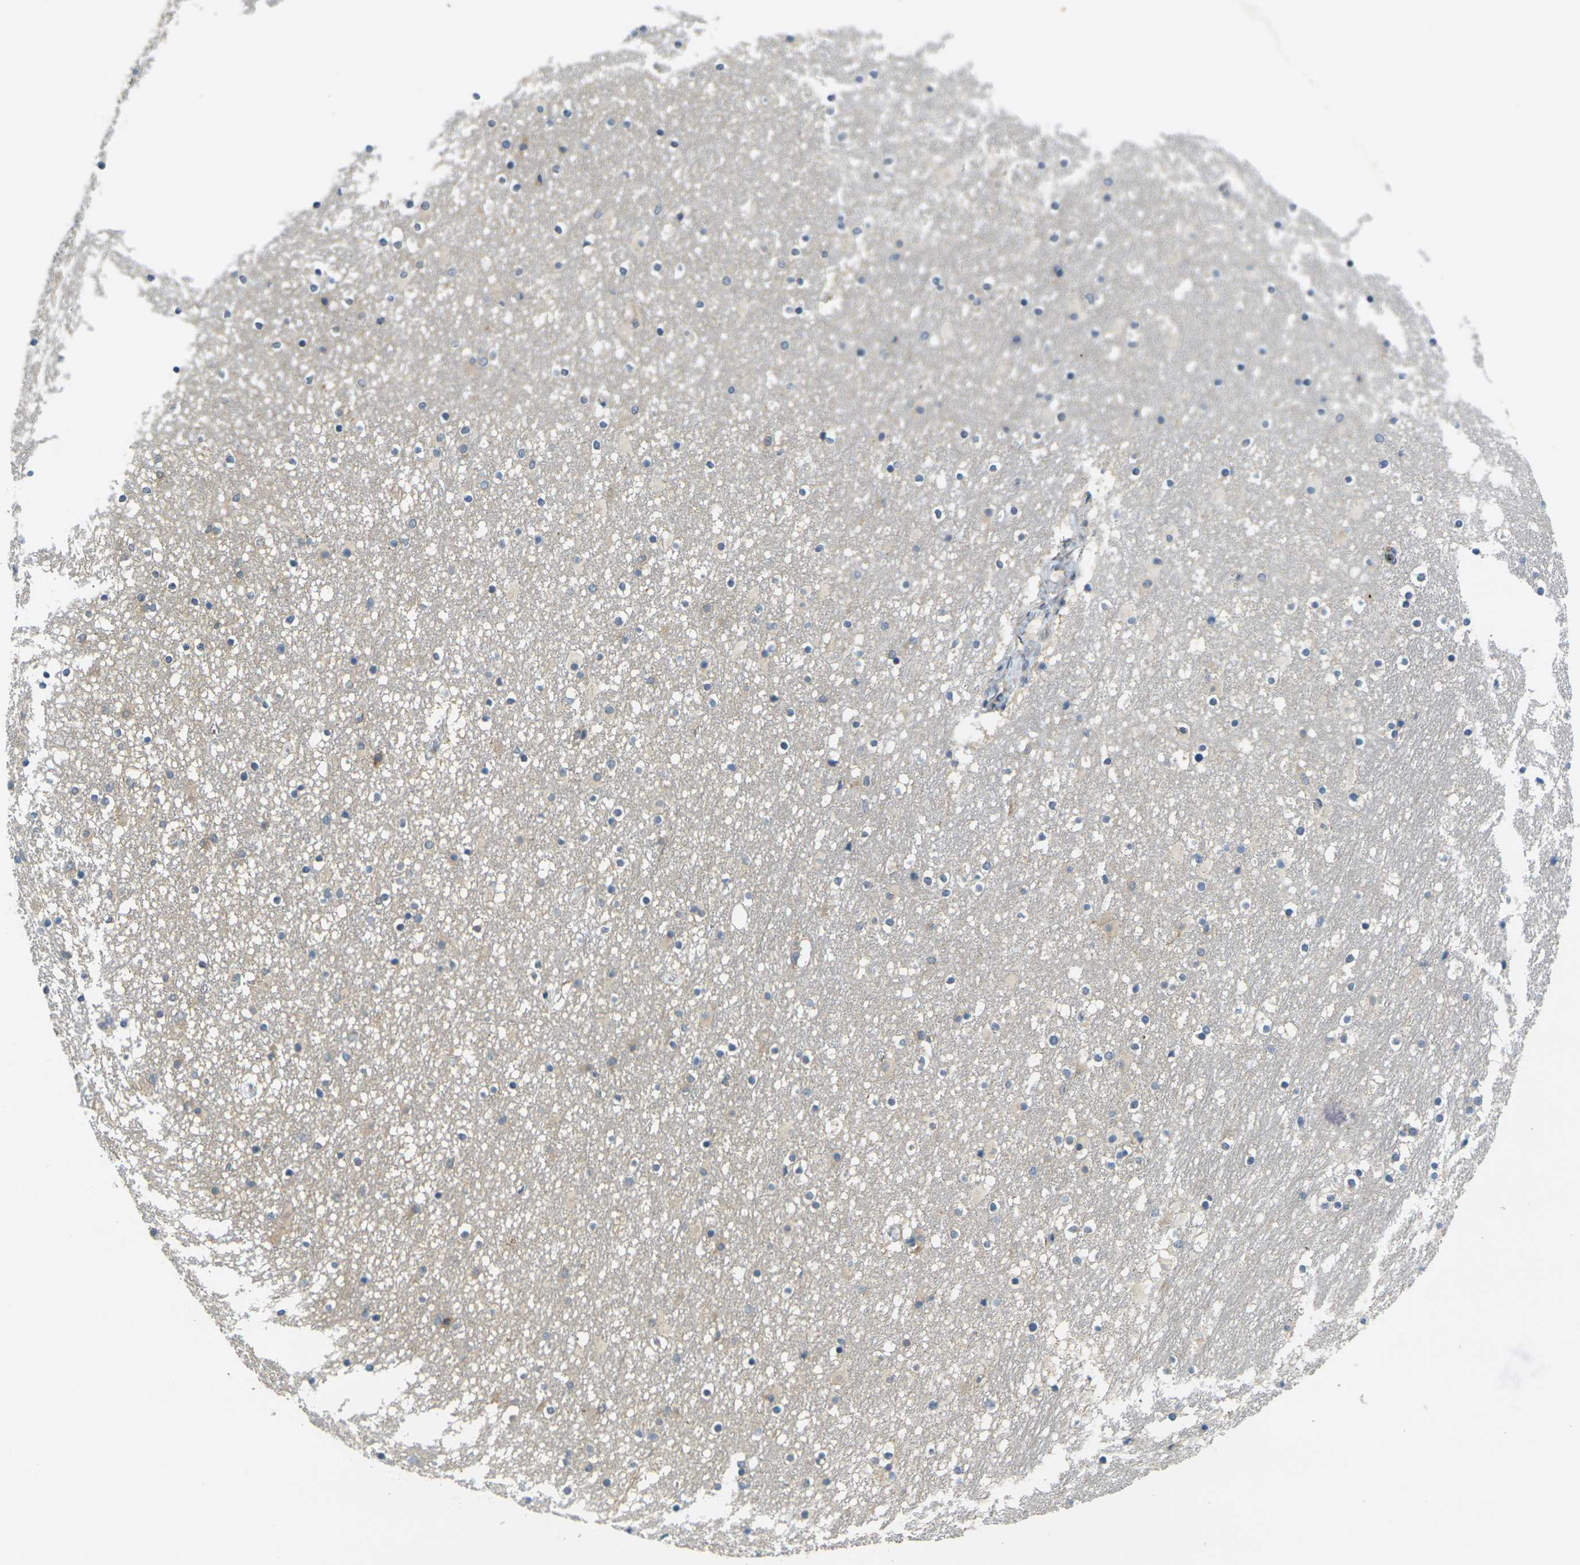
{"staining": {"intensity": "weak", "quantity": "<25%", "location": "cytoplasmic/membranous"}, "tissue": "caudate", "cell_type": "Glial cells", "image_type": "normal", "snomed": [{"axis": "morphology", "description": "Normal tissue, NOS"}, {"axis": "topography", "description": "Lateral ventricle wall"}], "caption": "IHC histopathology image of benign caudate: caudate stained with DAB exhibits no significant protein staining in glial cells. (DAB immunohistochemistry (IHC) visualized using brightfield microscopy, high magnification).", "gene": "MINAR2", "patient": {"sex": "male", "age": 45}}